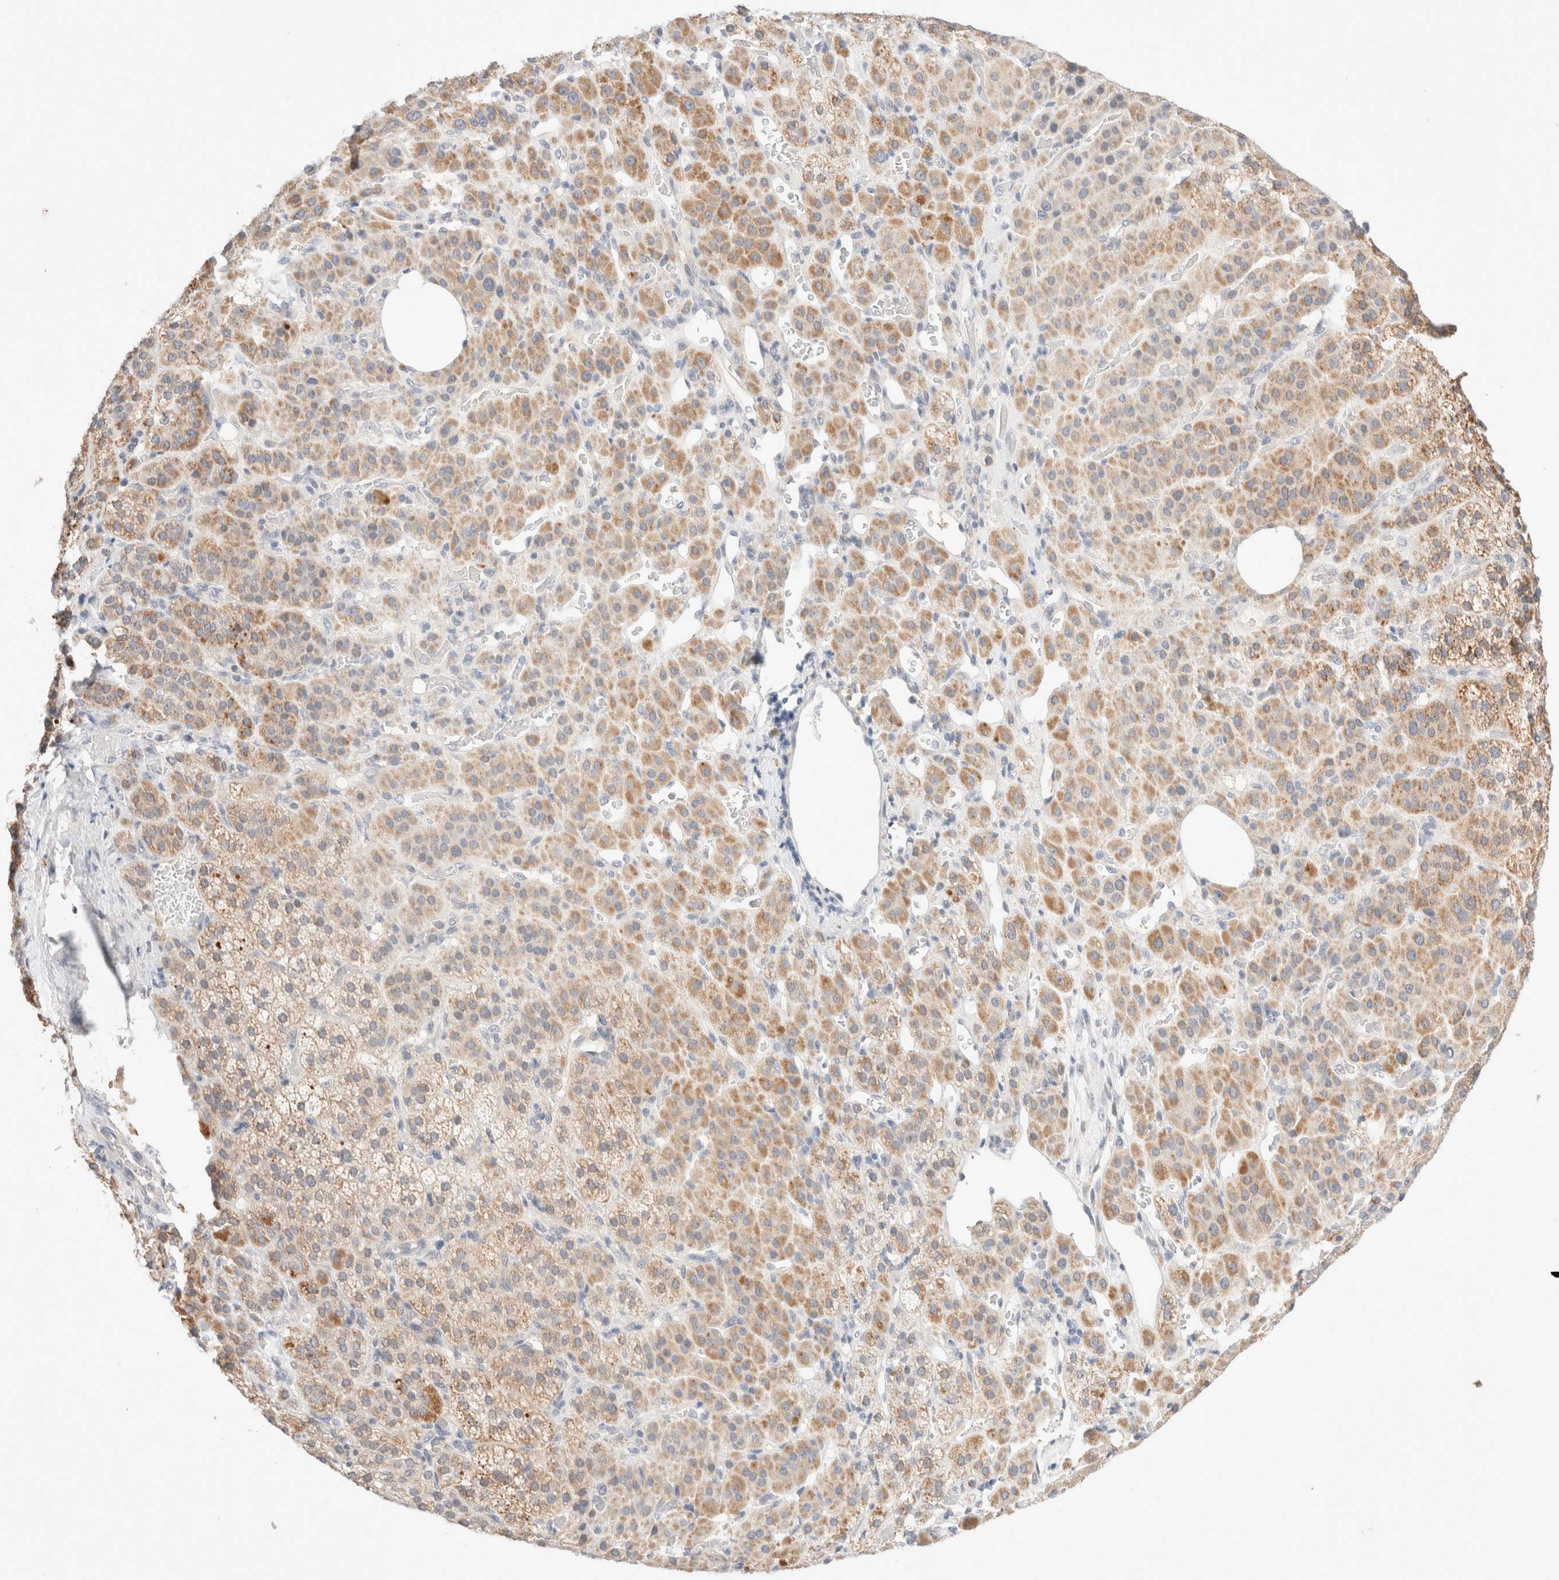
{"staining": {"intensity": "moderate", "quantity": "25%-75%", "location": "cytoplasmic/membranous"}, "tissue": "adrenal gland", "cell_type": "Glandular cells", "image_type": "normal", "snomed": [{"axis": "morphology", "description": "Normal tissue, NOS"}, {"axis": "topography", "description": "Adrenal gland"}], "caption": "IHC staining of benign adrenal gland, which reveals medium levels of moderate cytoplasmic/membranous staining in about 25%-75% of glandular cells indicating moderate cytoplasmic/membranous protein positivity. The staining was performed using DAB (3,3'-diaminobenzidine) (brown) for protein detection and nuclei were counterstained in hematoxylin (blue).", "gene": "SPATA20", "patient": {"sex": "male", "age": 57}}